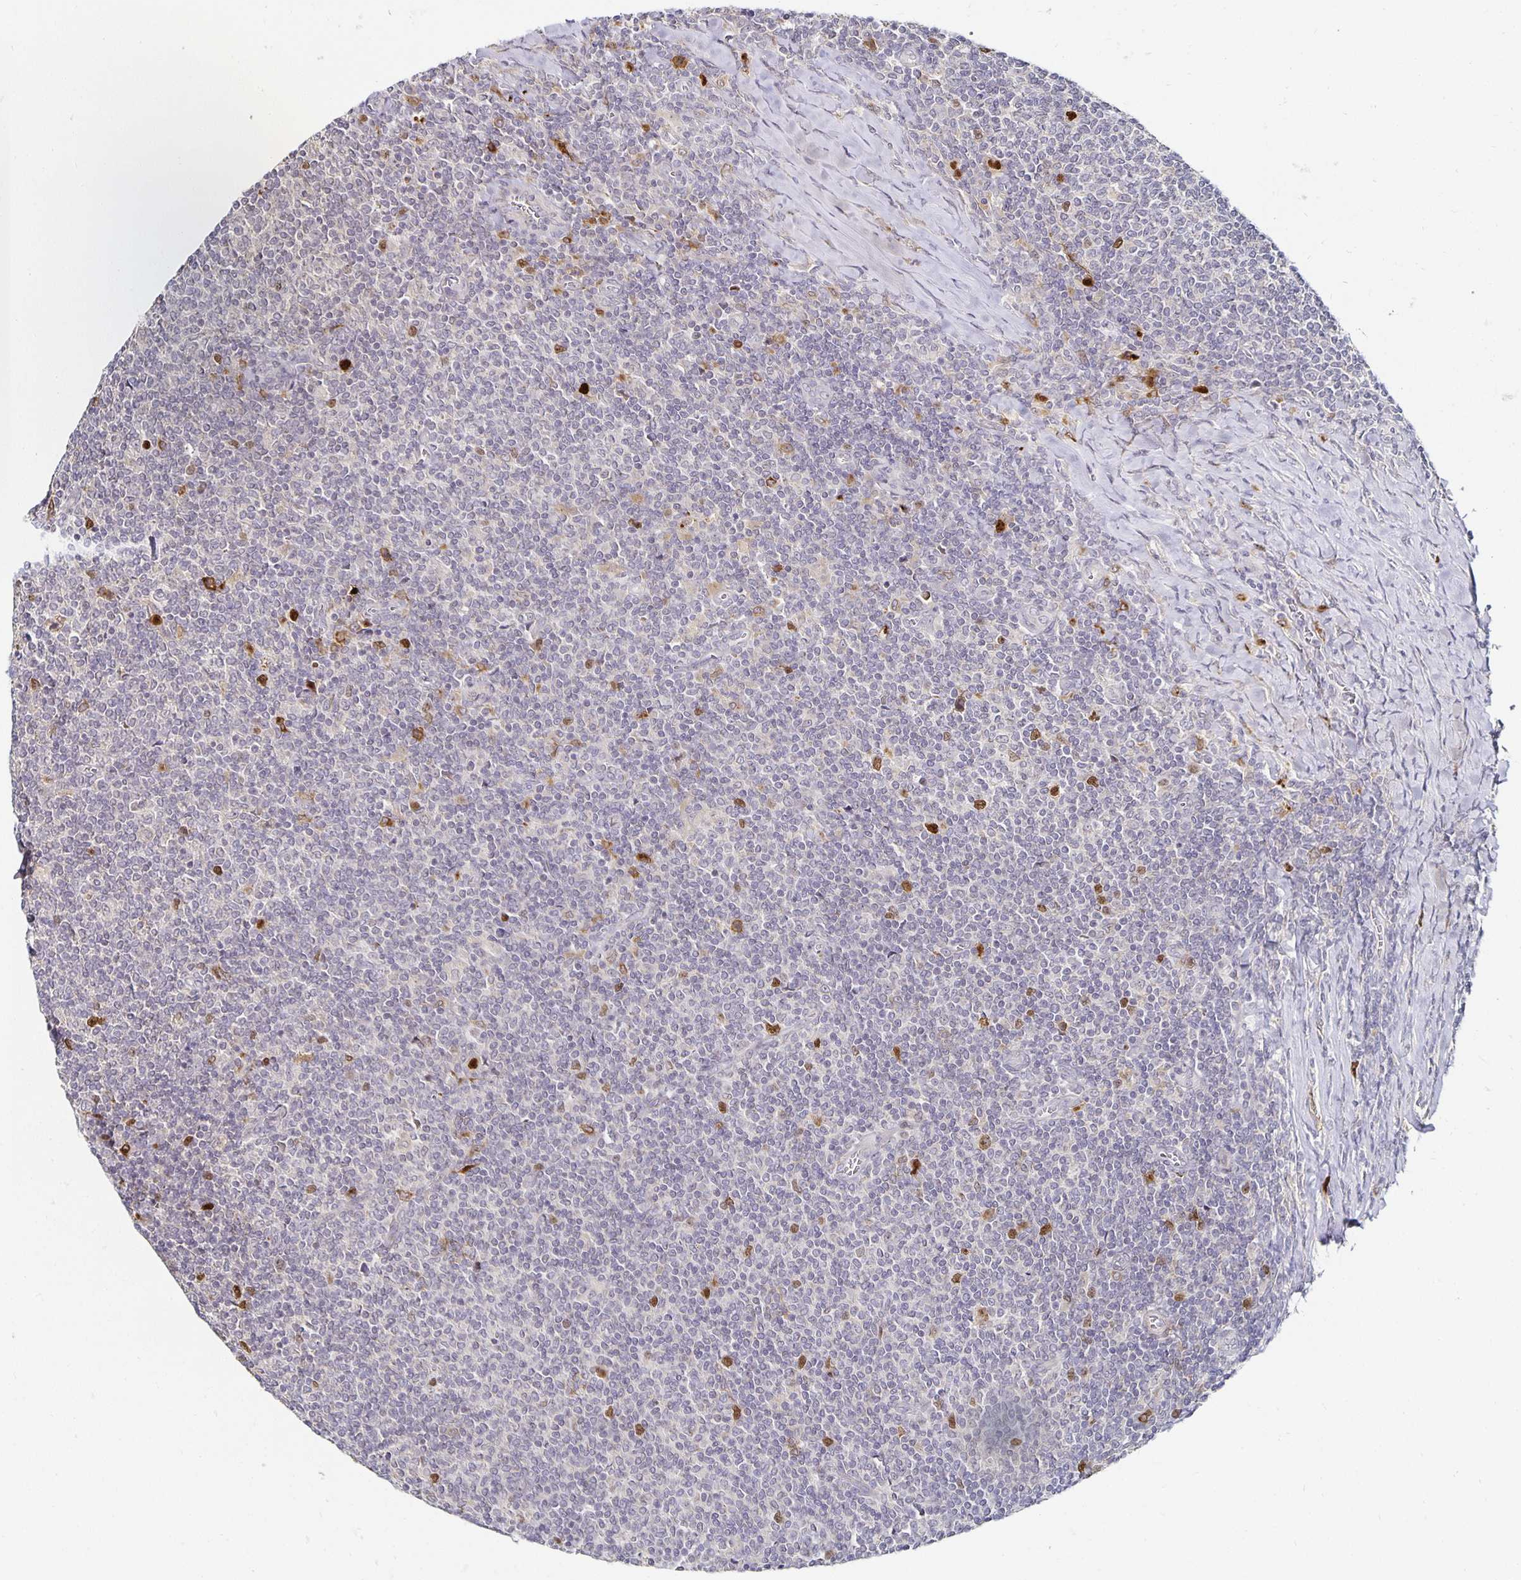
{"staining": {"intensity": "negative", "quantity": "none", "location": "none"}, "tissue": "lymphoma", "cell_type": "Tumor cells", "image_type": "cancer", "snomed": [{"axis": "morphology", "description": "Malignant lymphoma, non-Hodgkin's type, Low grade"}, {"axis": "topography", "description": "Lymph node"}], "caption": "Micrograph shows no significant protein staining in tumor cells of malignant lymphoma, non-Hodgkin's type (low-grade).", "gene": "ANLN", "patient": {"sex": "male", "age": 52}}